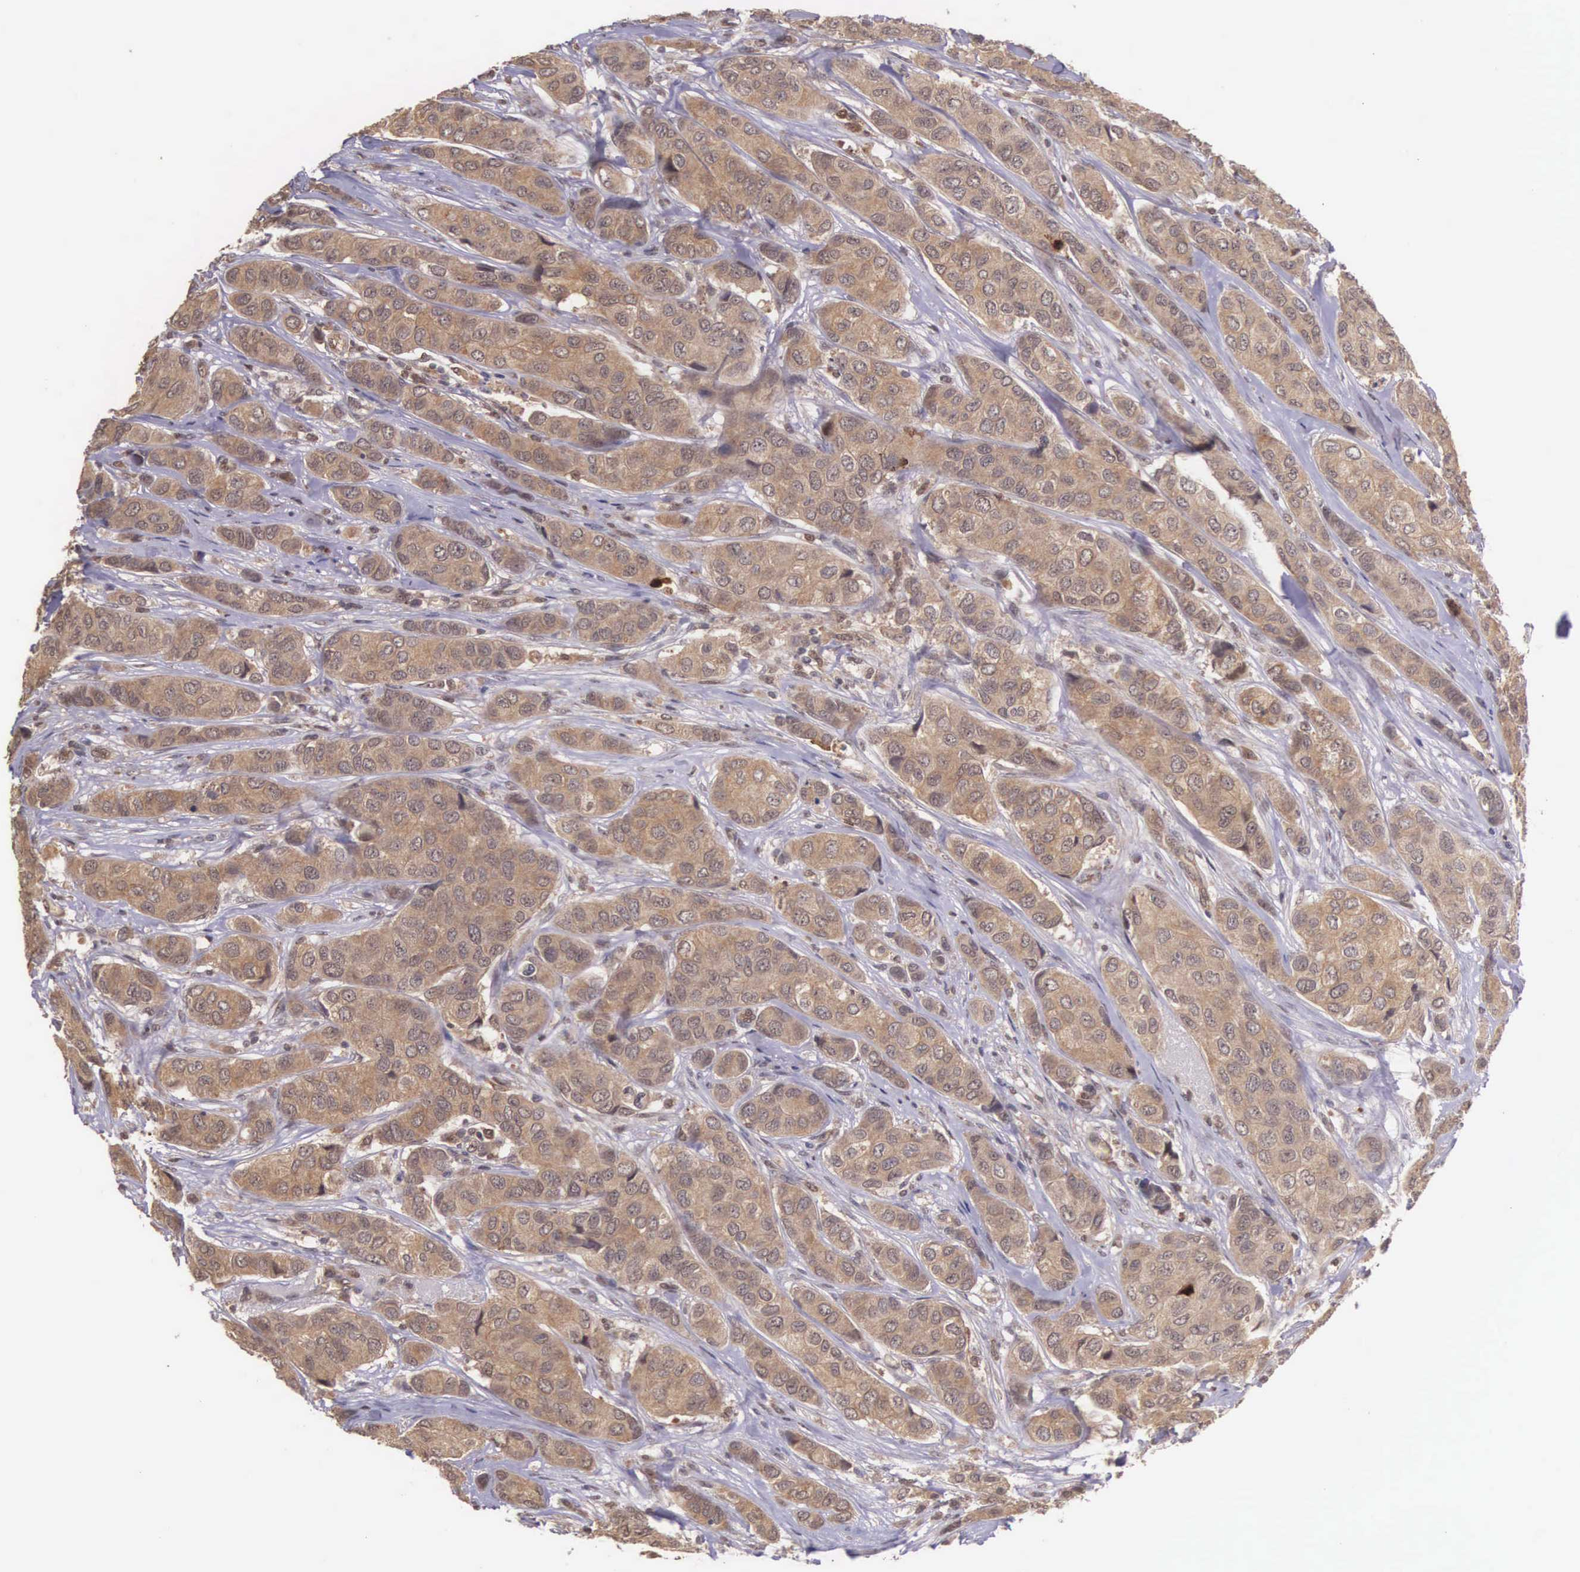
{"staining": {"intensity": "moderate", "quantity": ">75%", "location": "cytoplasmic/membranous"}, "tissue": "breast cancer", "cell_type": "Tumor cells", "image_type": "cancer", "snomed": [{"axis": "morphology", "description": "Duct carcinoma"}, {"axis": "topography", "description": "Breast"}], "caption": "IHC of human breast infiltrating ductal carcinoma displays medium levels of moderate cytoplasmic/membranous positivity in approximately >75% of tumor cells.", "gene": "VASH1", "patient": {"sex": "female", "age": 68}}